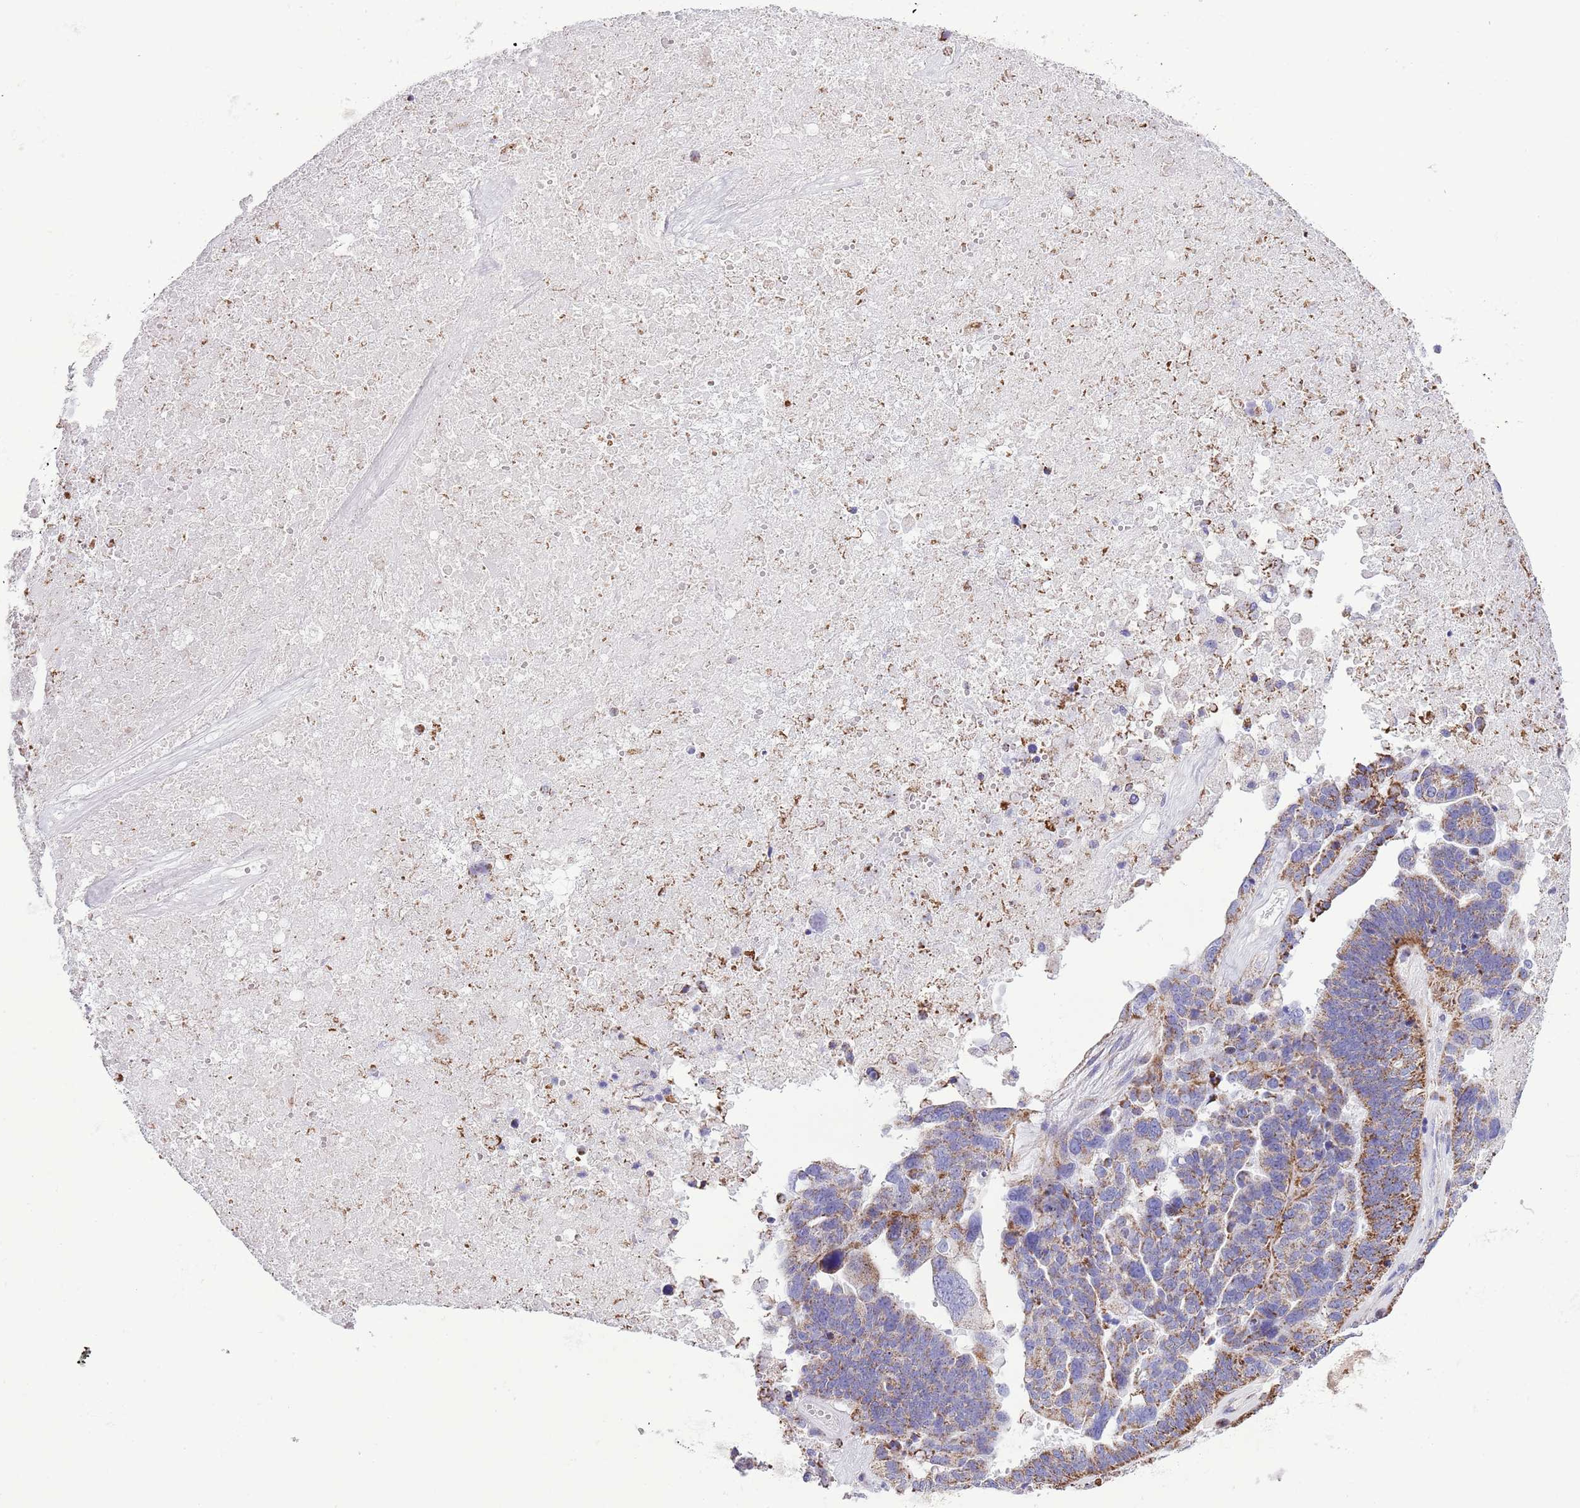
{"staining": {"intensity": "moderate", "quantity": "25%-75%", "location": "cytoplasmic/membranous"}, "tissue": "ovarian cancer", "cell_type": "Tumor cells", "image_type": "cancer", "snomed": [{"axis": "morphology", "description": "Cystadenocarcinoma, serous, NOS"}, {"axis": "topography", "description": "Ovary"}], "caption": "Immunohistochemistry (IHC) of serous cystadenocarcinoma (ovarian) shows medium levels of moderate cytoplasmic/membranous staining in approximately 25%-75% of tumor cells.", "gene": "TEKTIP1", "patient": {"sex": "female", "age": 59}}